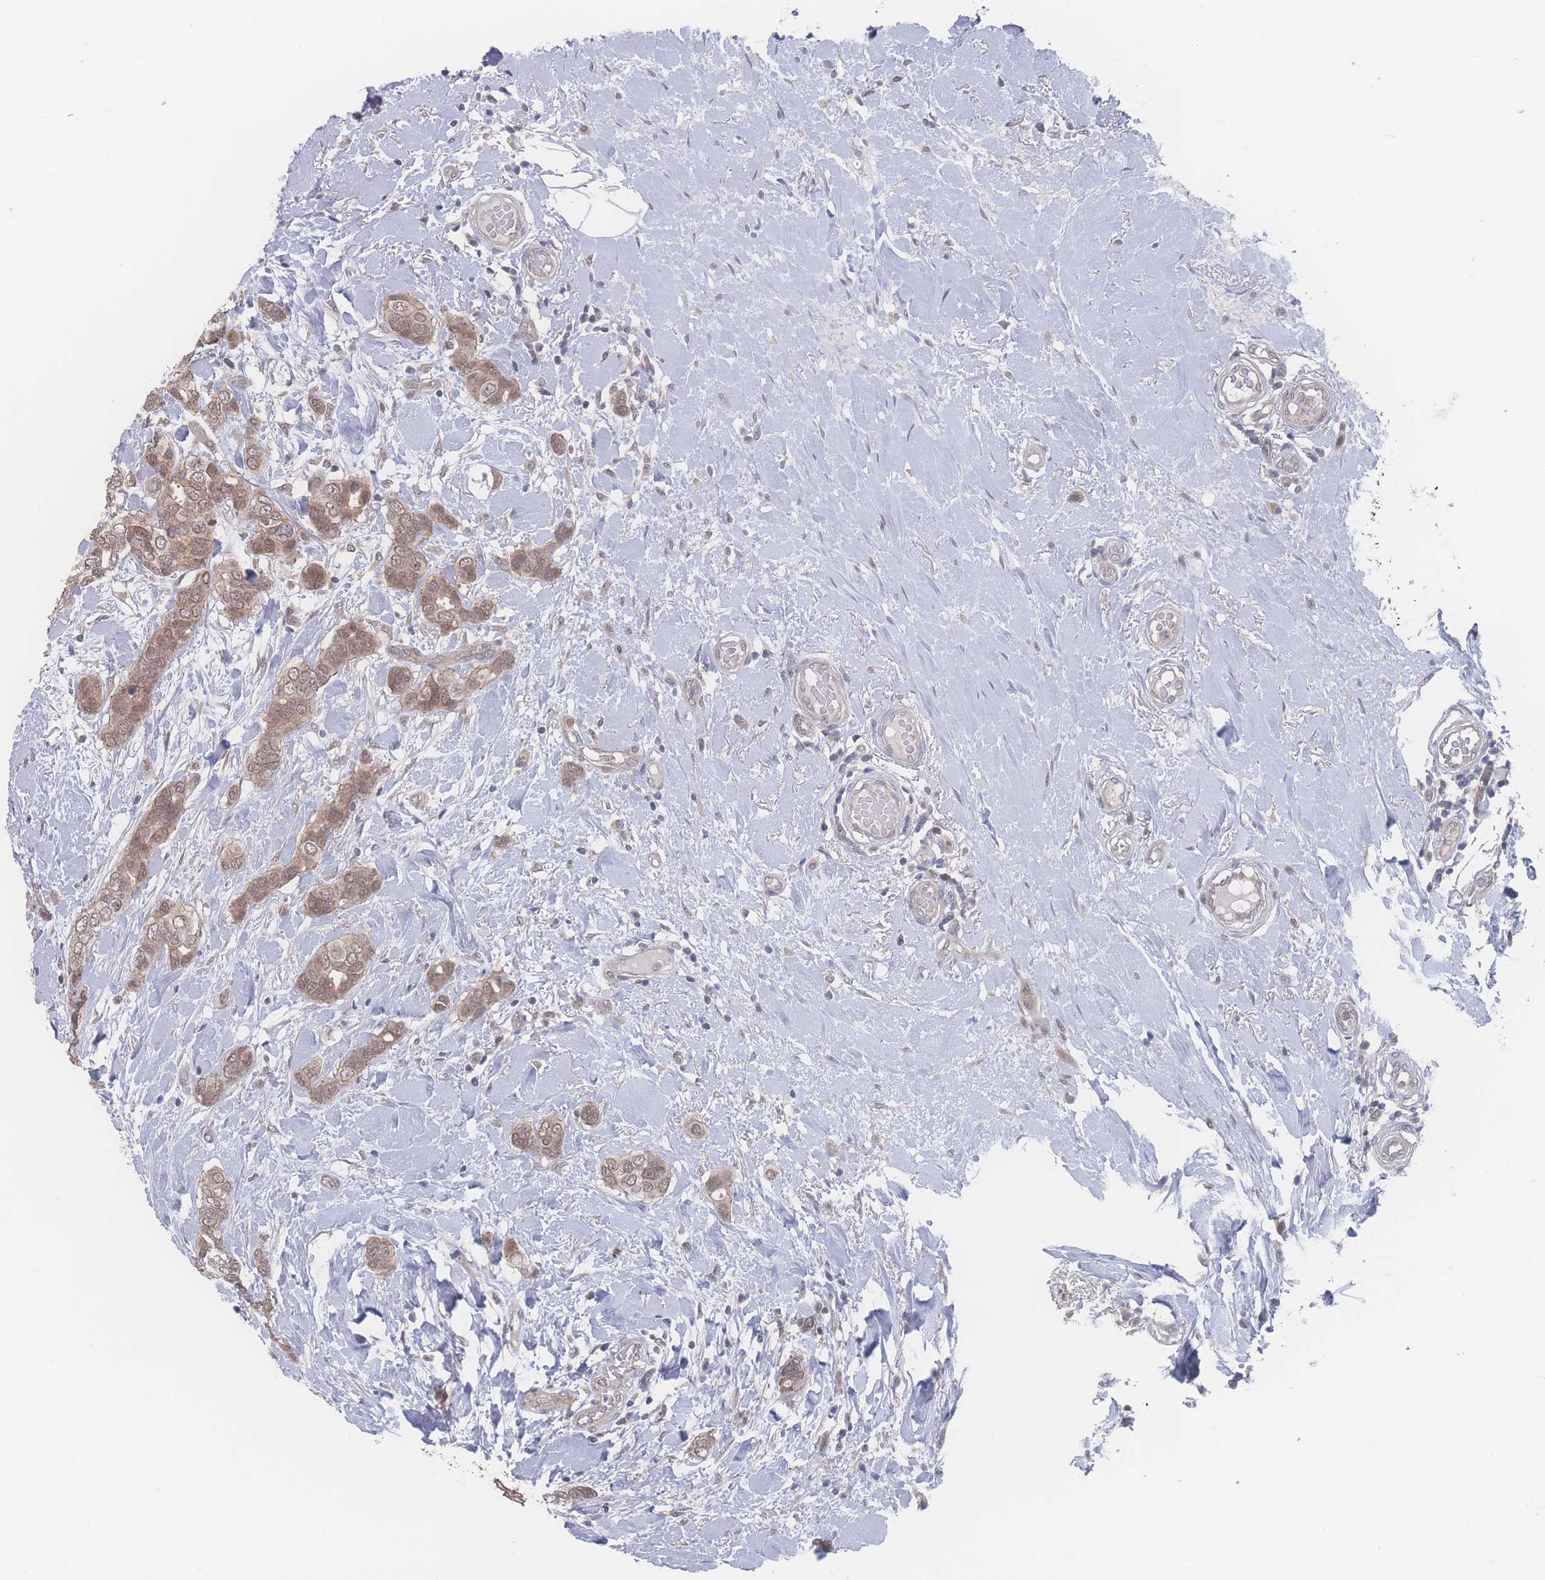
{"staining": {"intensity": "moderate", "quantity": ">75%", "location": "cytoplasmic/membranous,nuclear"}, "tissue": "breast cancer", "cell_type": "Tumor cells", "image_type": "cancer", "snomed": [{"axis": "morphology", "description": "Lobular carcinoma"}, {"axis": "topography", "description": "Breast"}], "caption": "Human lobular carcinoma (breast) stained with a brown dye demonstrates moderate cytoplasmic/membranous and nuclear positive positivity in about >75% of tumor cells.", "gene": "NBEAL1", "patient": {"sex": "female", "age": 51}}